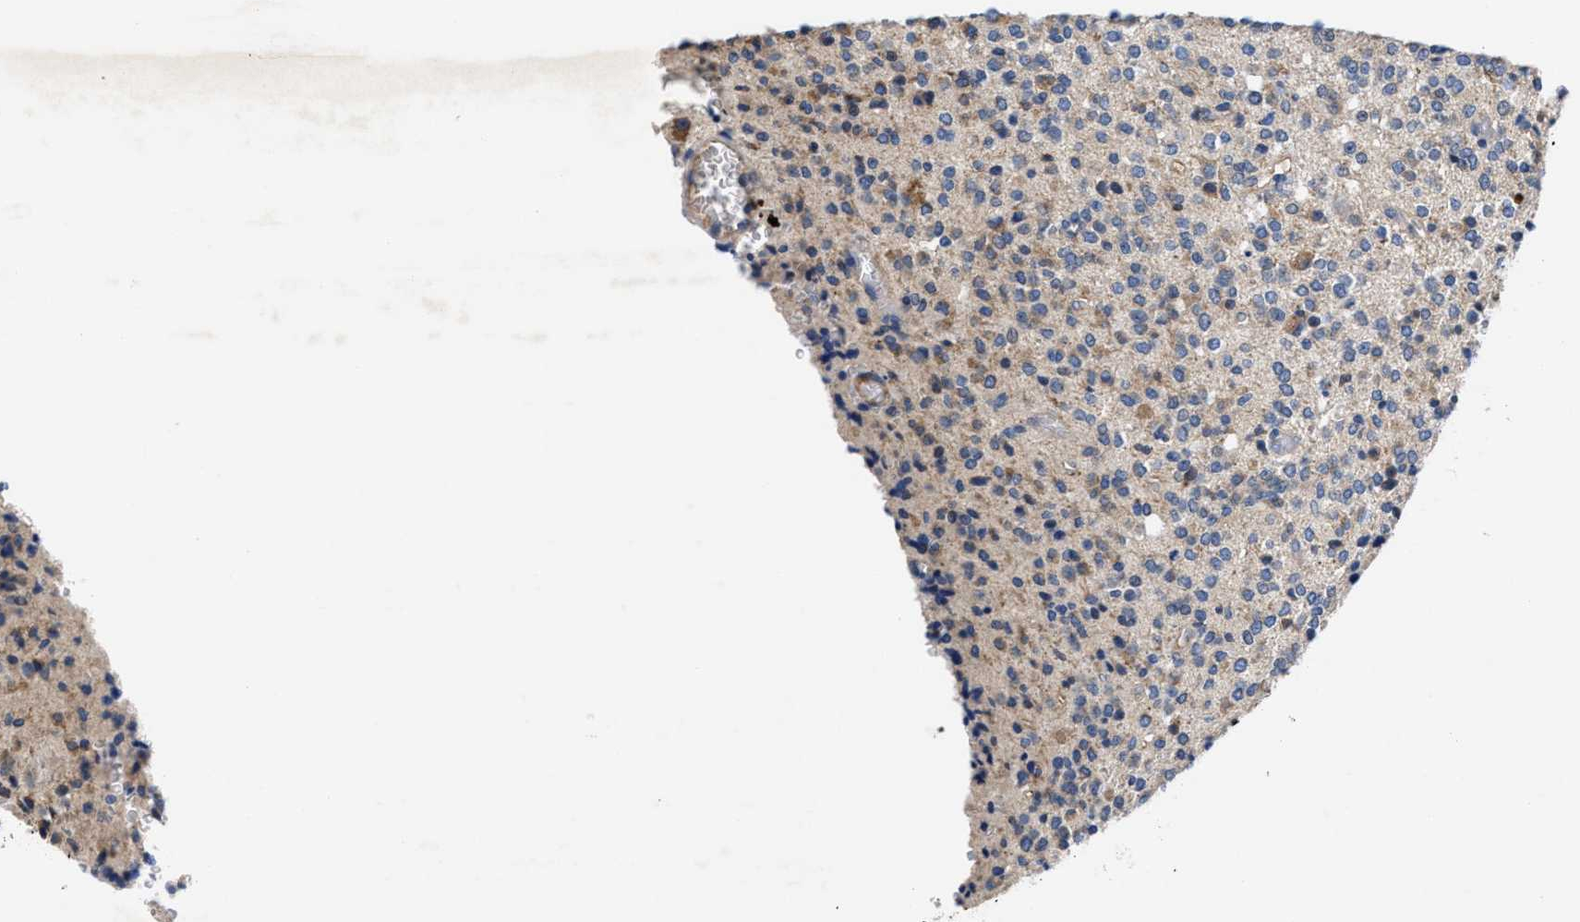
{"staining": {"intensity": "weak", "quantity": "25%-75%", "location": "cytoplasmic/membranous"}, "tissue": "glioma", "cell_type": "Tumor cells", "image_type": "cancer", "snomed": [{"axis": "morphology", "description": "Glioma, malignant, High grade"}, {"axis": "topography", "description": "Brain"}], "caption": "High-magnification brightfield microscopy of high-grade glioma (malignant) stained with DAB (brown) and counterstained with hematoxylin (blue). tumor cells exhibit weak cytoplasmic/membranous staining is identified in approximately25%-75% of cells.", "gene": "DHRS13", "patient": {"sex": "male", "age": 34}}